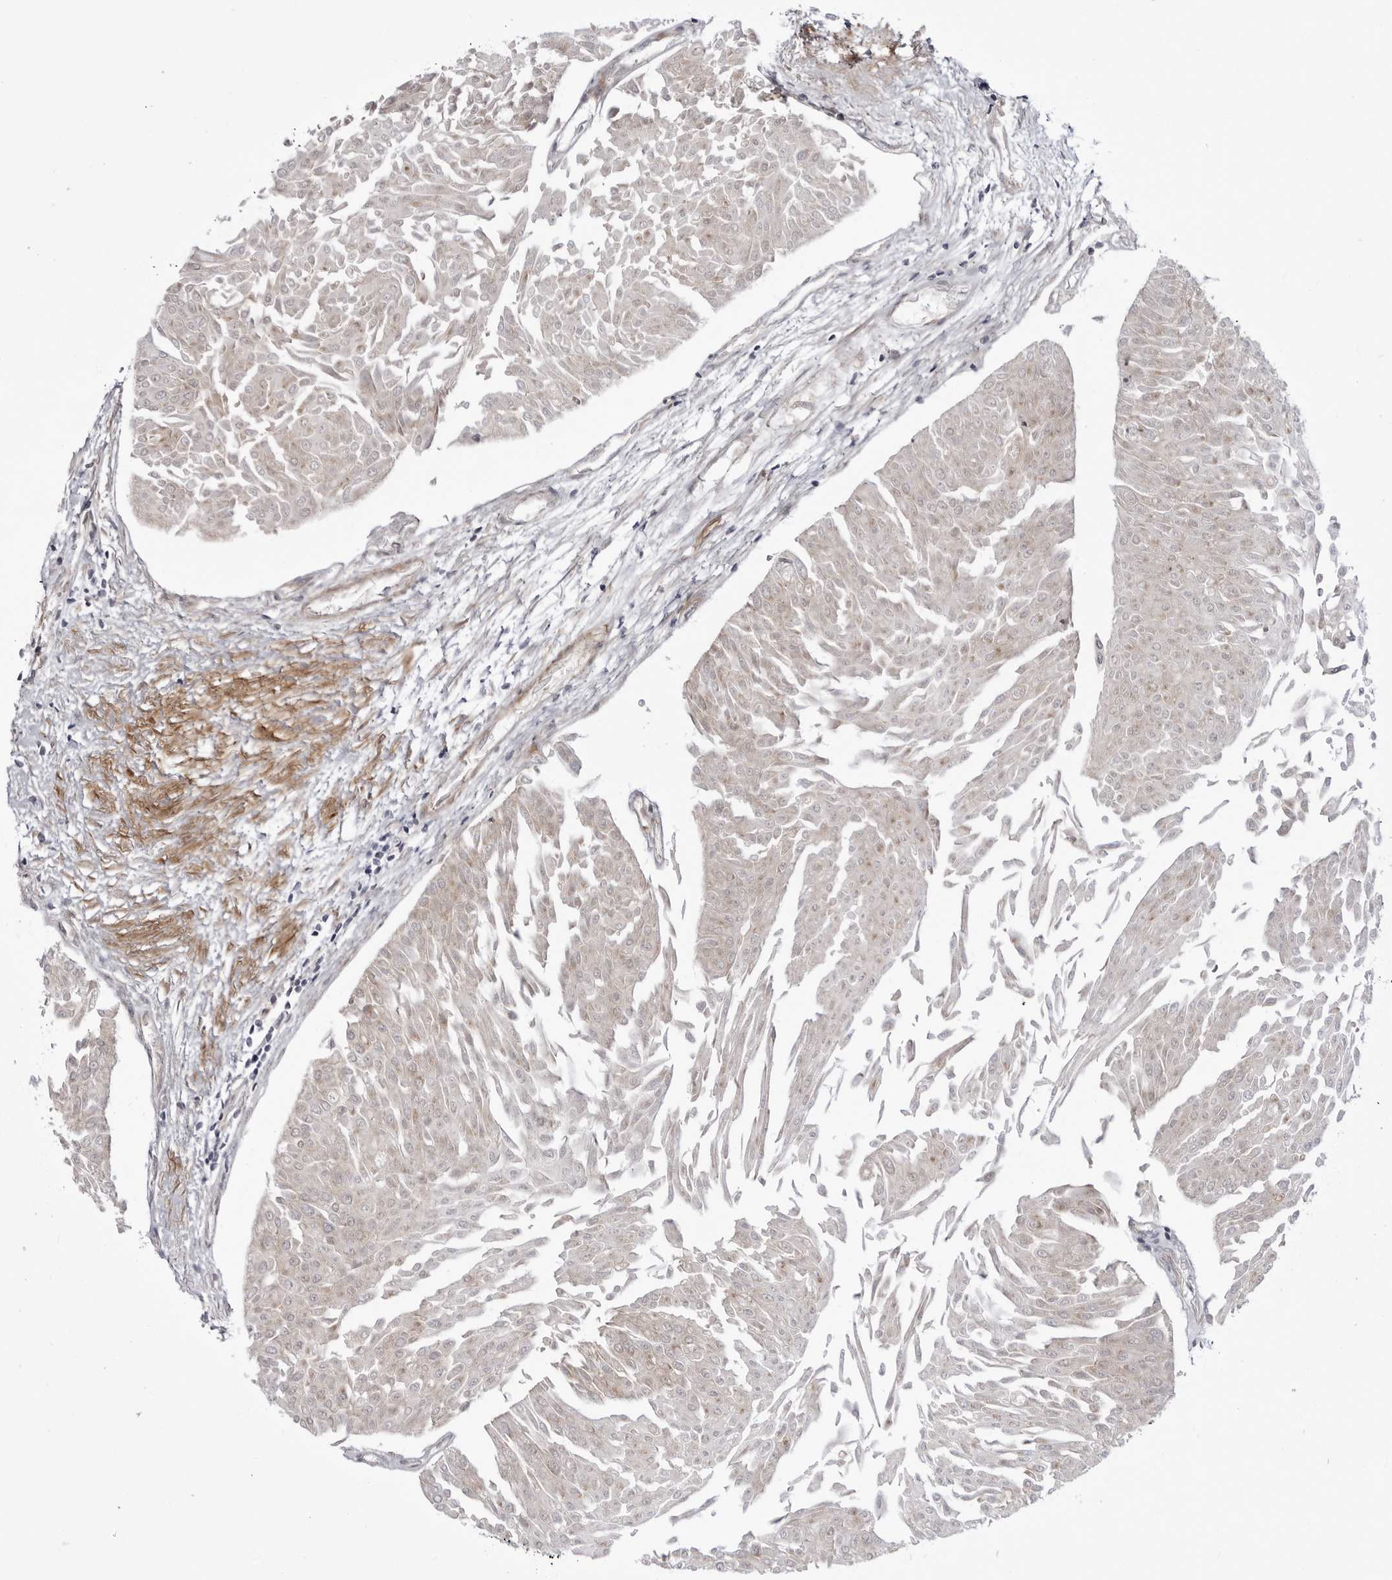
{"staining": {"intensity": "negative", "quantity": "none", "location": "none"}, "tissue": "urothelial cancer", "cell_type": "Tumor cells", "image_type": "cancer", "snomed": [{"axis": "morphology", "description": "Urothelial carcinoma, Low grade"}, {"axis": "topography", "description": "Urinary bladder"}], "caption": "Histopathology image shows no significant protein positivity in tumor cells of urothelial carcinoma (low-grade).", "gene": "CCDC18", "patient": {"sex": "male", "age": 67}}